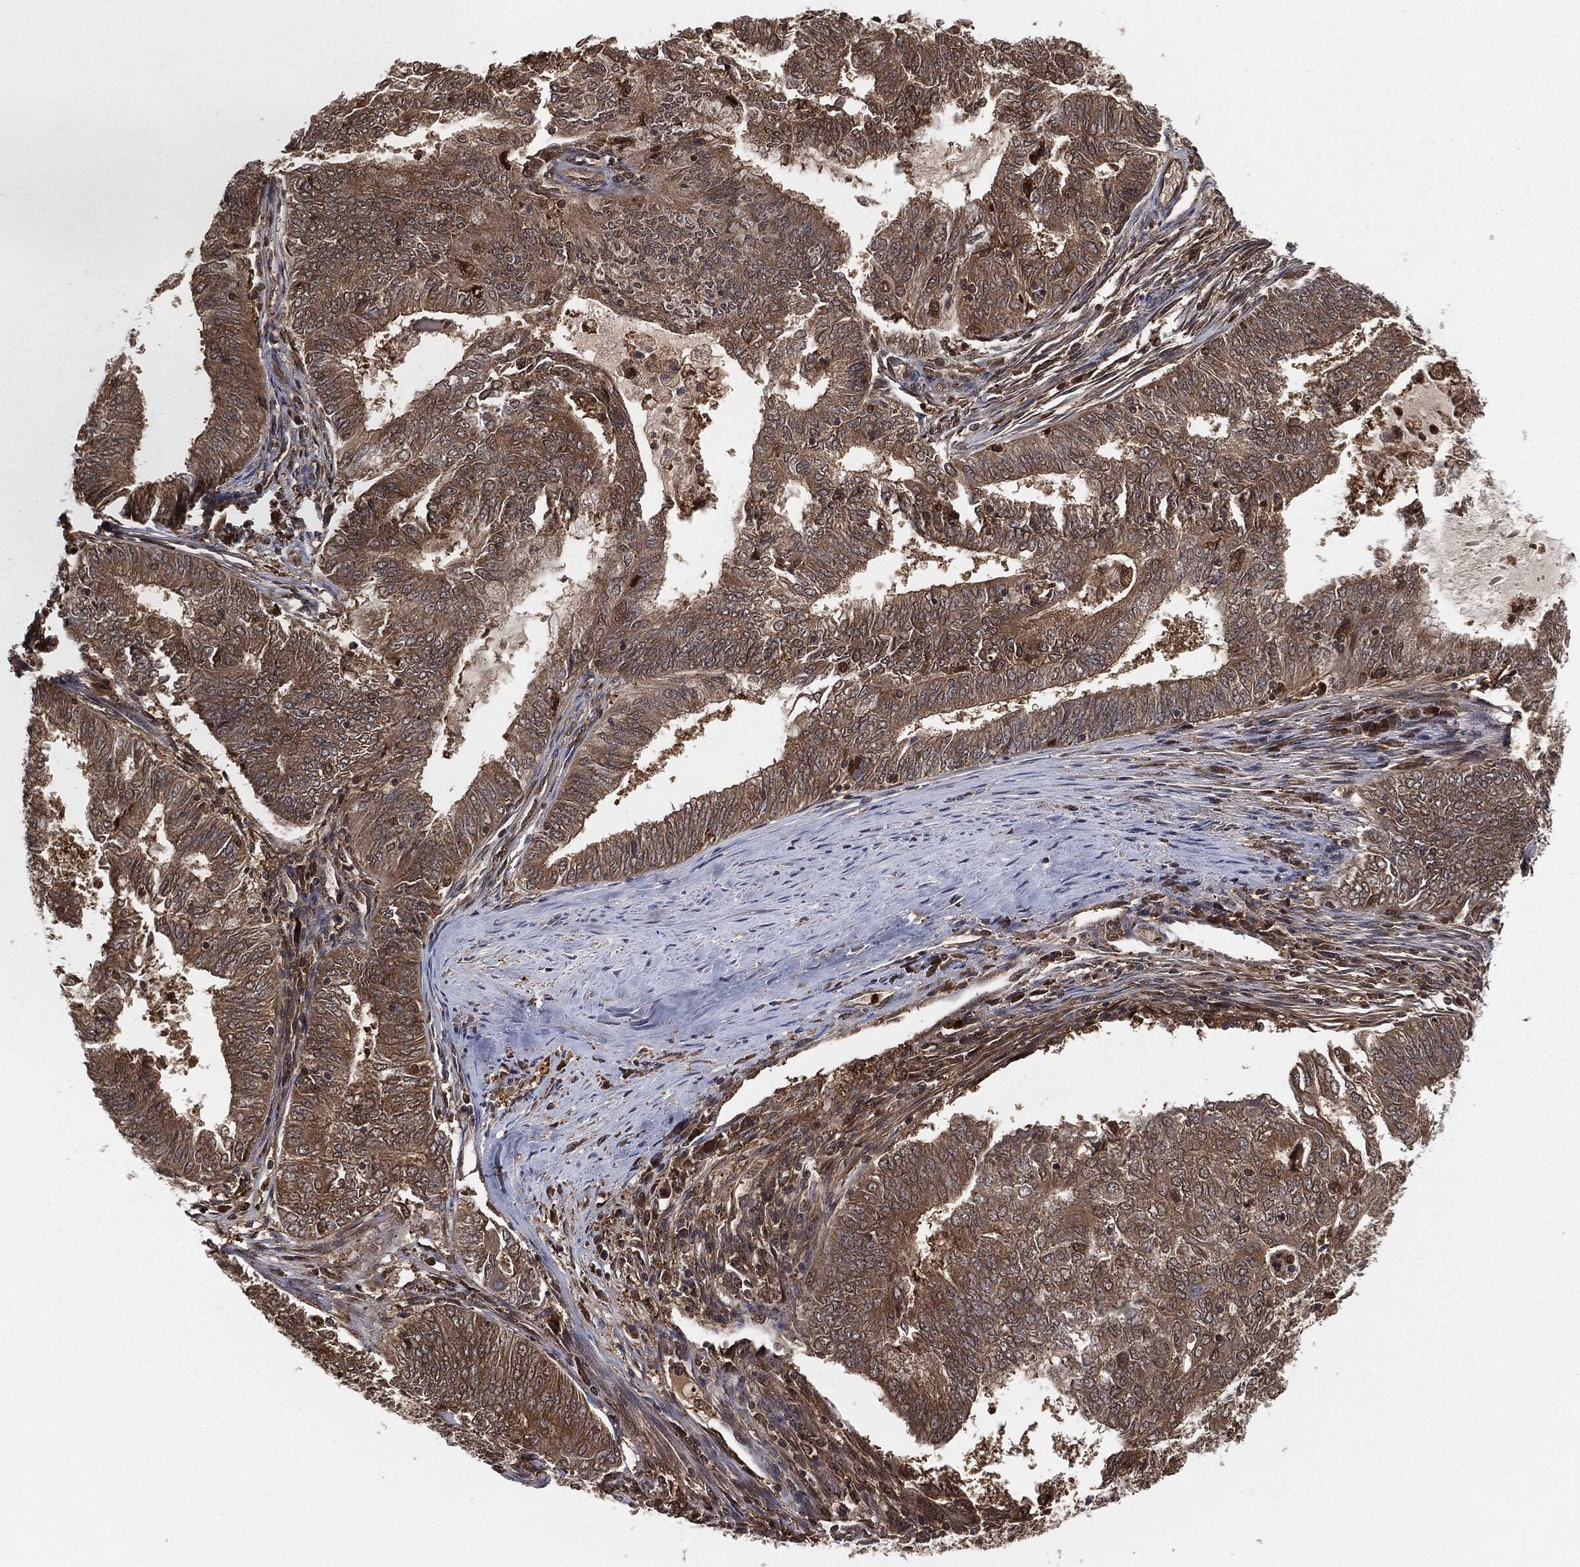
{"staining": {"intensity": "moderate", "quantity": ">75%", "location": "cytoplasmic/membranous"}, "tissue": "endometrial cancer", "cell_type": "Tumor cells", "image_type": "cancer", "snomed": [{"axis": "morphology", "description": "Adenocarcinoma, NOS"}, {"axis": "topography", "description": "Endometrium"}], "caption": "Immunohistochemical staining of endometrial cancer exhibits medium levels of moderate cytoplasmic/membranous staining in approximately >75% of tumor cells.", "gene": "CAPRIN2", "patient": {"sex": "female", "age": 62}}